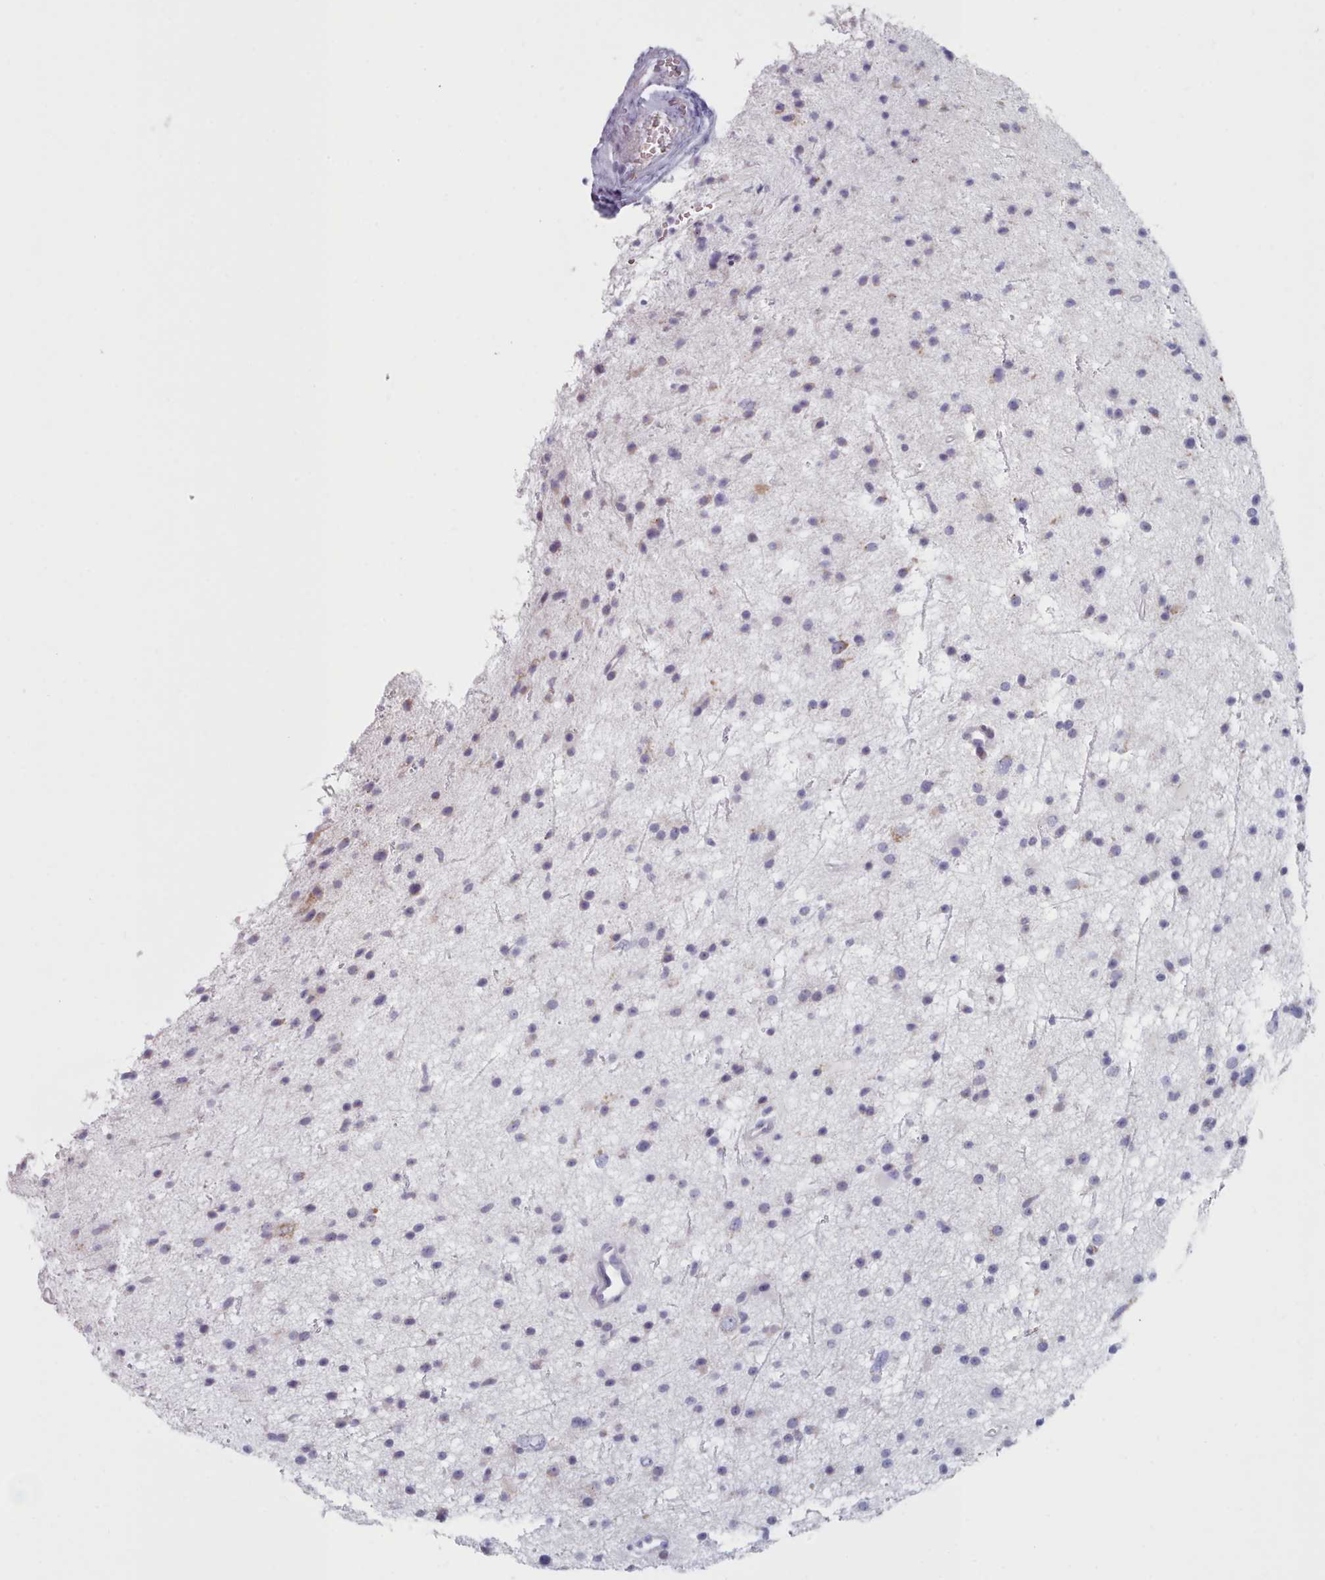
{"staining": {"intensity": "negative", "quantity": "none", "location": "none"}, "tissue": "glioma", "cell_type": "Tumor cells", "image_type": "cancer", "snomed": [{"axis": "morphology", "description": "Glioma, malignant, Low grade"}, {"axis": "topography", "description": "Cerebral cortex"}], "caption": "A high-resolution micrograph shows IHC staining of low-grade glioma (malignant), which exhibits no significant expression in tumor cells.", "gene": "FAM170B", "patient": {"sex": "female", "age": 39}}